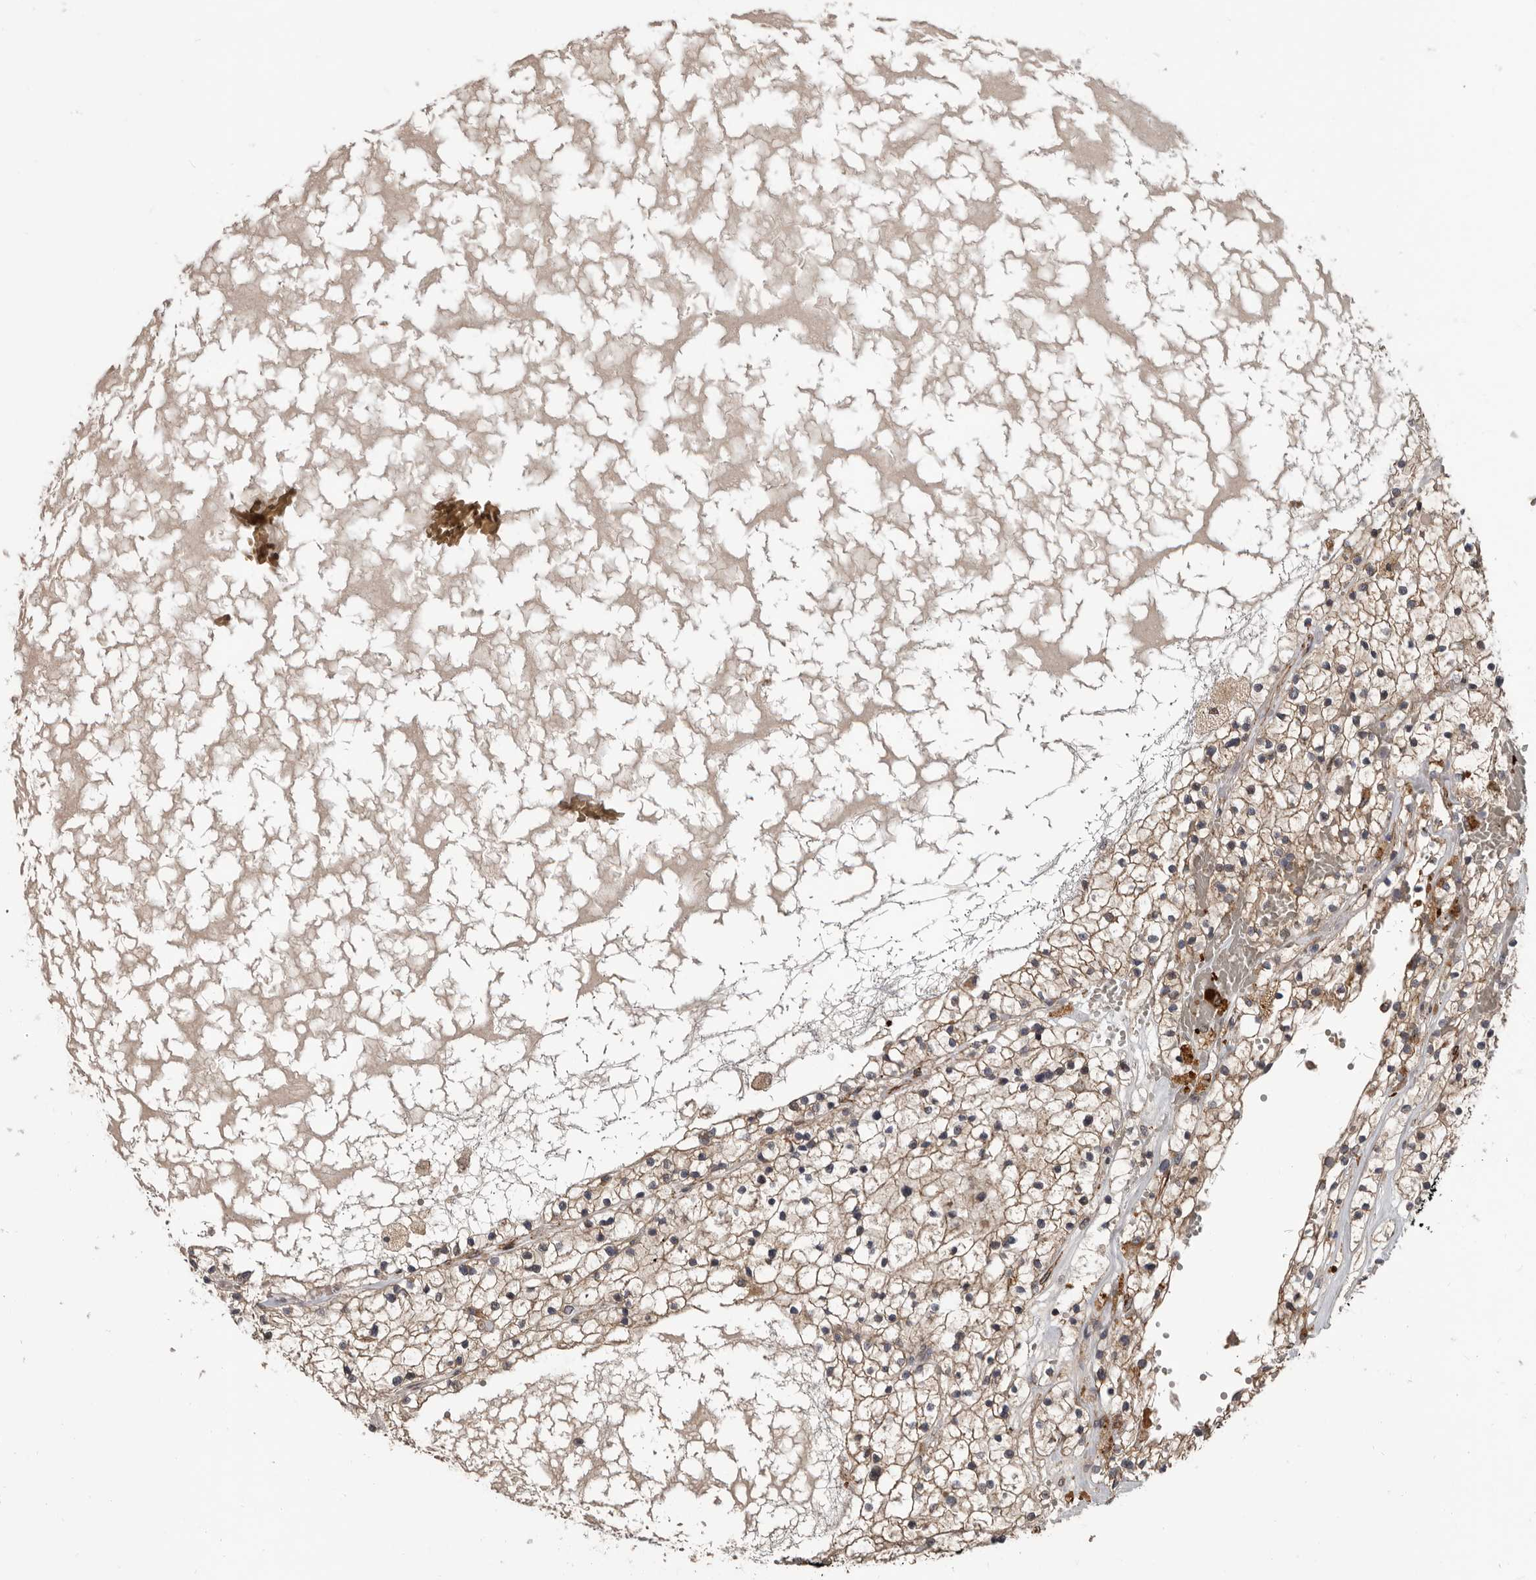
{"staining": {"intensity": "weak", "quantity": "25%-75%", "location": "cytoplasmic/membranous"}, "tissue": "renal cancer", "cell_type": "Tumor cells", "image_type": "cancer", "snomed": [{"axis": "morphology", "description": "Normal tissue, NOS"}, {"axis": "morphology", "description": "Adenocarcinoma, NOS"}, {"axis": "topography", "description": "Kidney"}], "caption": "Tumor cells show low levels of weak cytoplasmic/membranous expression in about 25%-75% of cells in human adenocarcinoma (renal). (brown staining indicates protein expression, while blue staining denotes nuclei).", "gene": "FGFR4", "patient": {"sex": "male", "age": 68}}